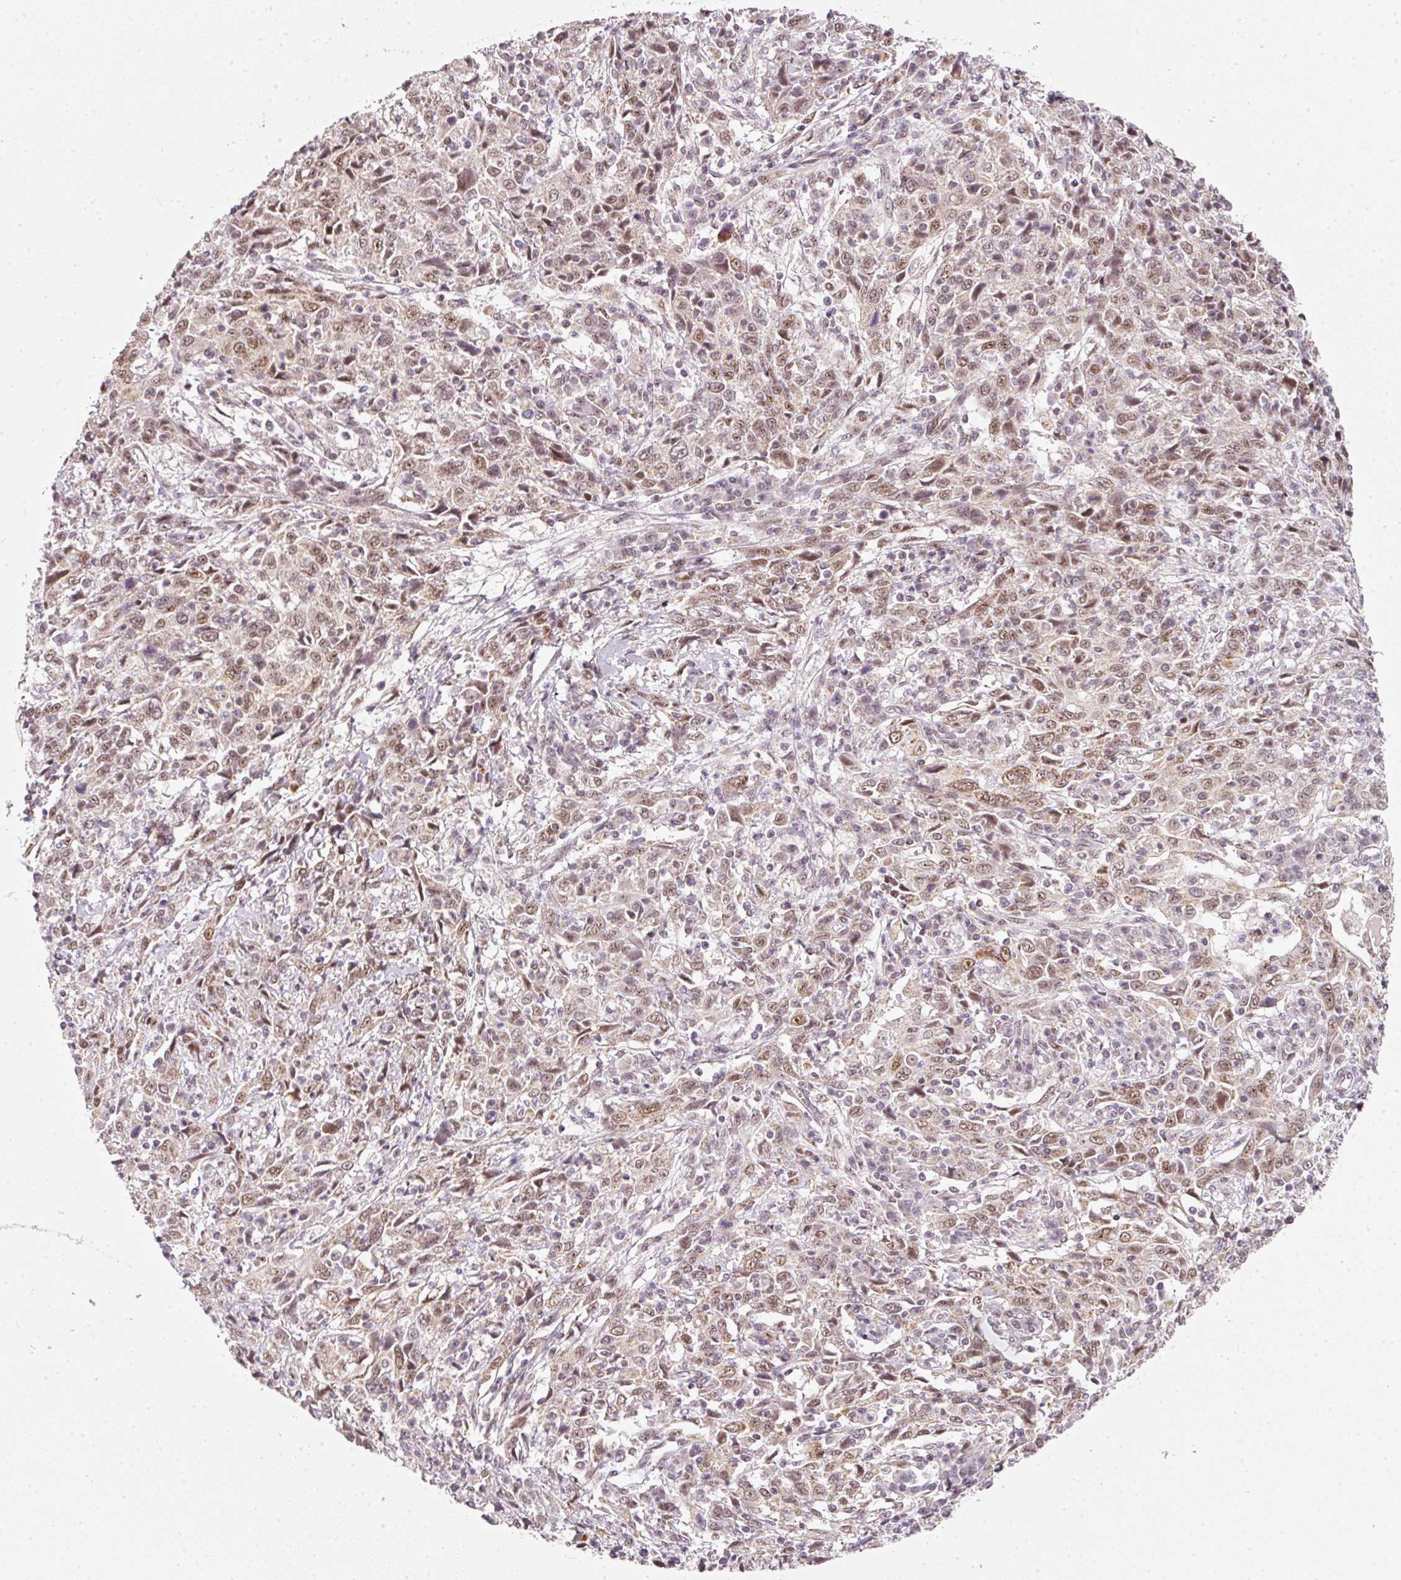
{"staining": {"intensity": "moderate", "quantity": "25%-75%", "location": "nuclear"}, "tissue": "cervical cancer", "cell_type": "Tumor cells", "image_type": "cancer", "snomed": [{"axis": "morphology", "description": "Squamous cell carcinoma, NOS"}, {"axis": "topography", "description": "Cervix"}], "caption": "This is a histology image of IHC staining of squamous cell carcinoma (cervical), which shows moderate expression in the nuclear of tumor cells.", "gene": "FSTL3", "patient": {"sex": "female", "age": 46}}